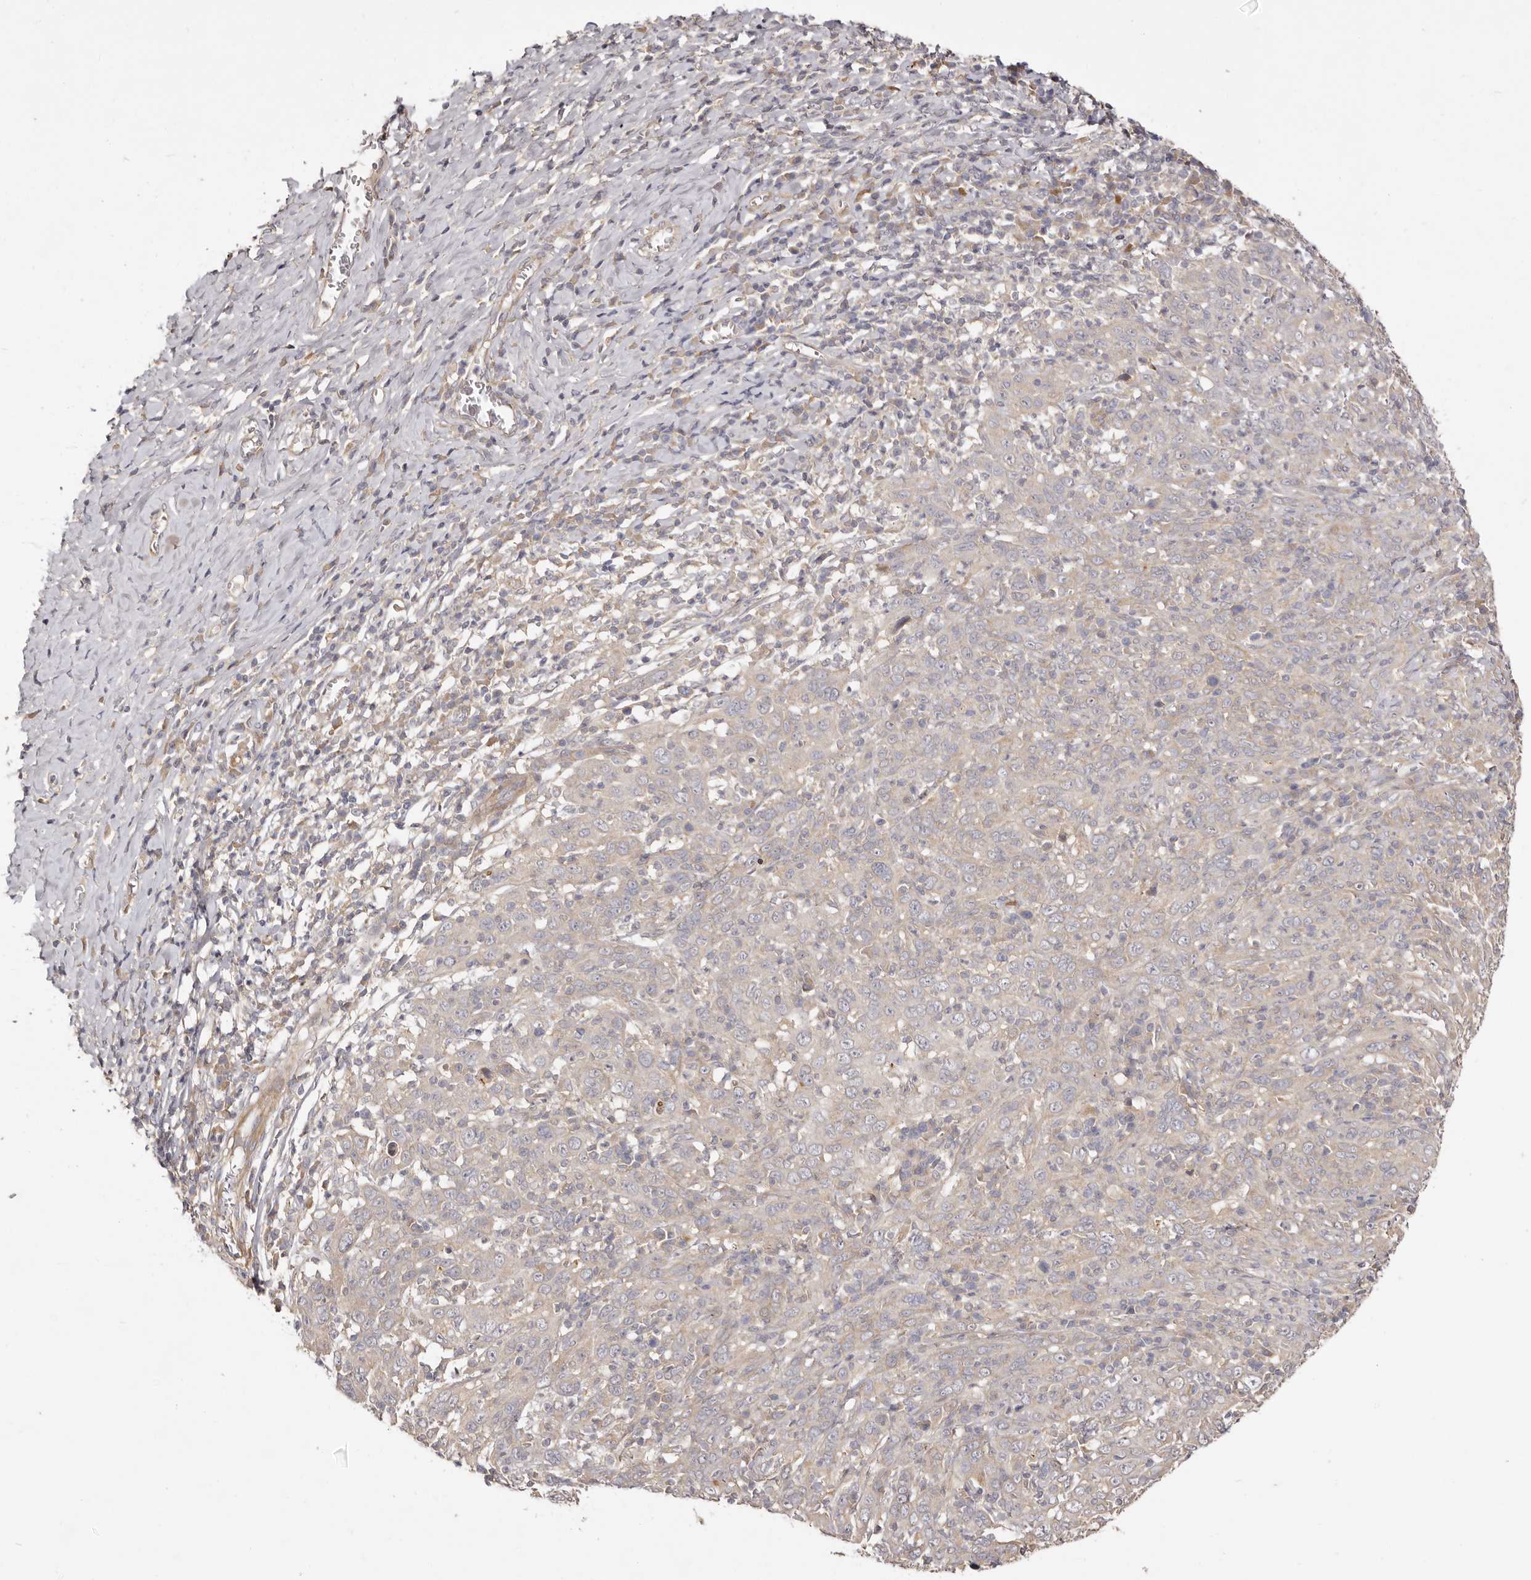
{"staining": {"intensity": "negative", "quantity": "none", "location": "none"}, "tissue": "cervical cancer", "cell_type": "Tumor cells", "image_type": "cancer", "snomed": [{"axis": "morphology", "description": "Squamous cell carcinoma, NOS"}, {"axis": "topography", "description": "Cervix"}], "caption": "Protein analysis of cervical cancer shows no significant expression in tumor cells.", "gene": "ADAMTS9", "patient": {"sex": "female", "age": 46}}